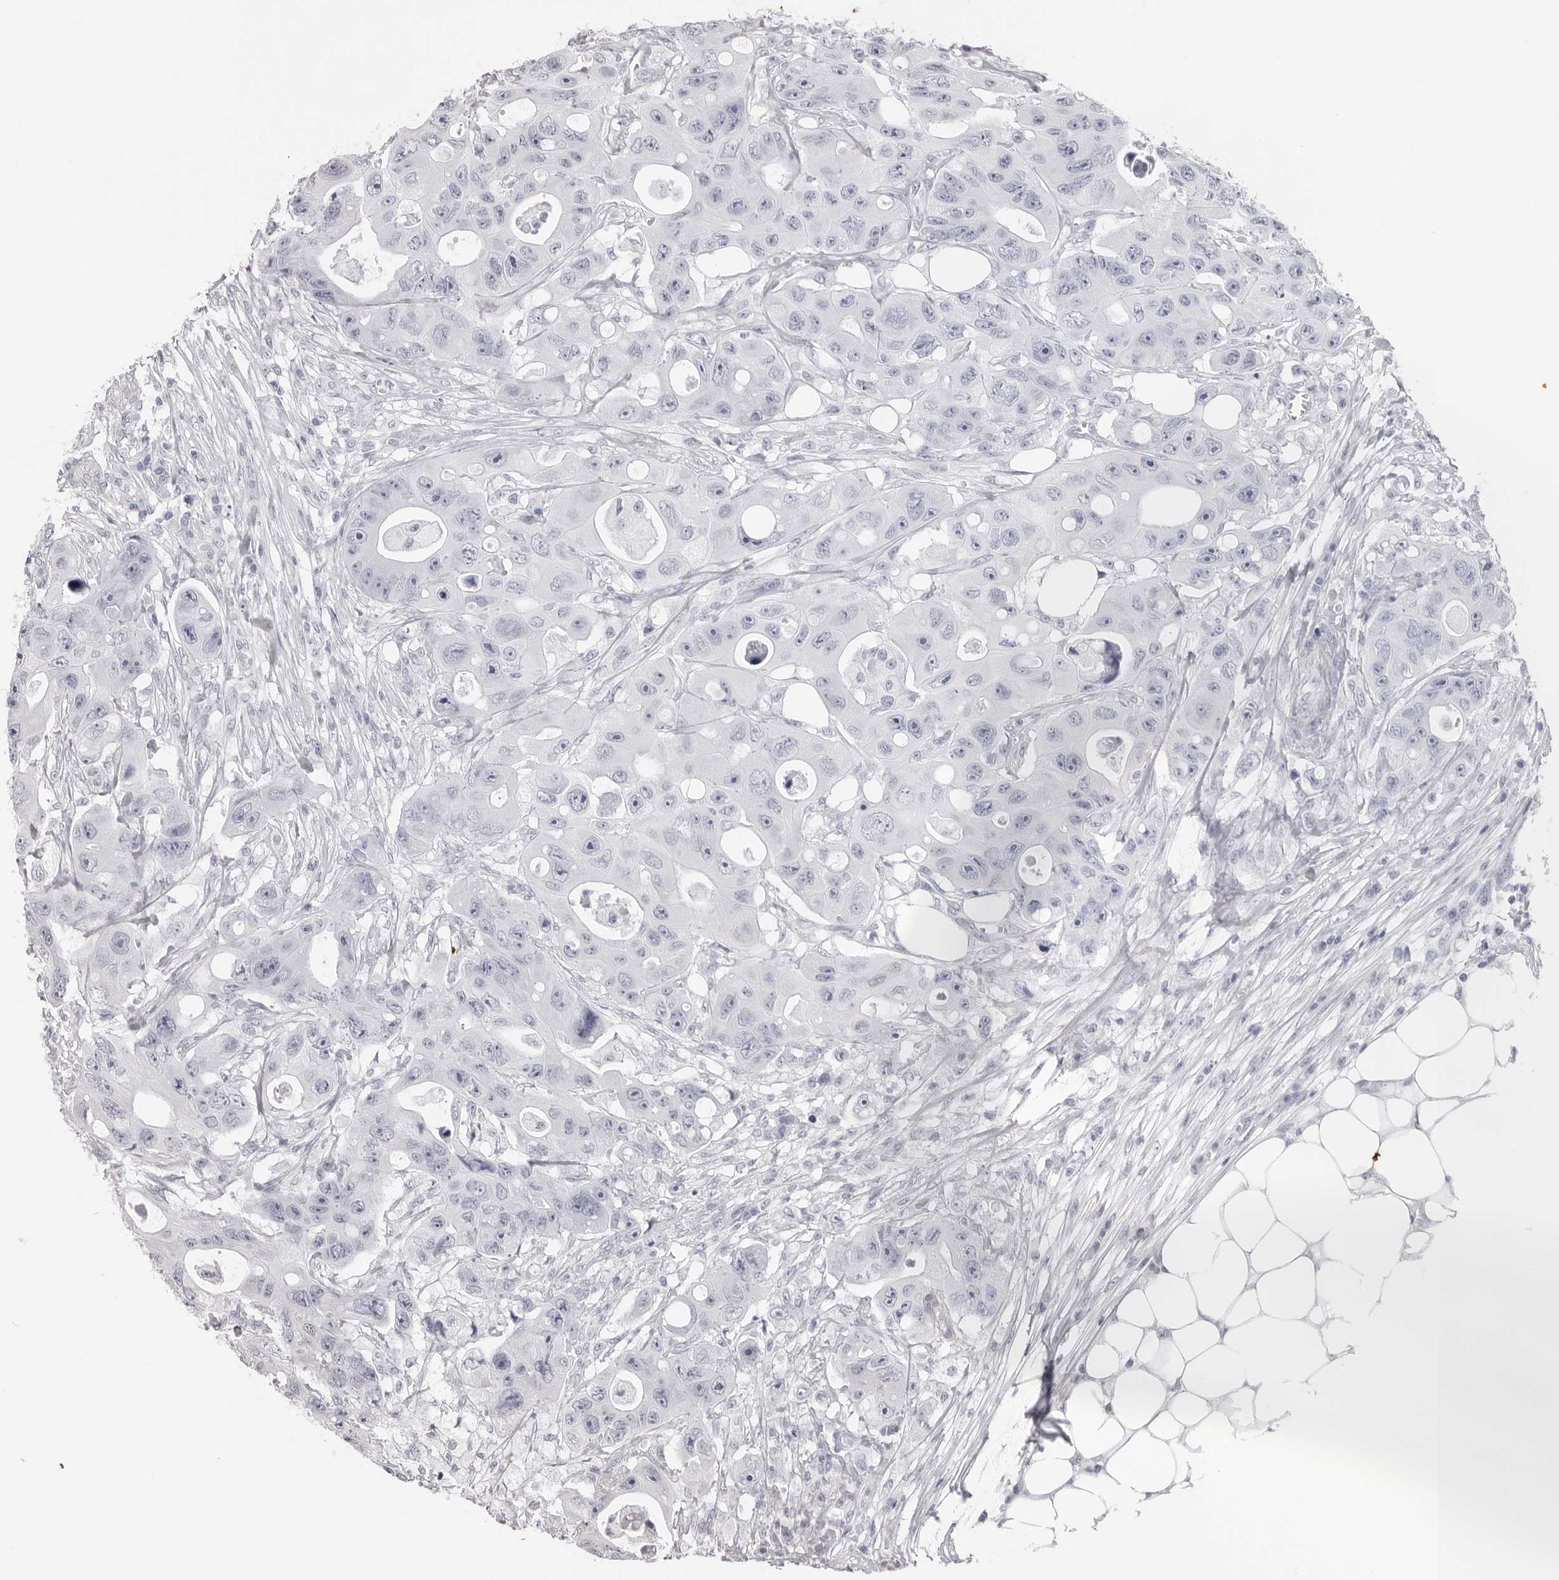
{"staining": {"intensity": "negative", "quantity": "none", "location": "none"}, "tissue": "colorectal cancer", "cell_type": "Tumor cells", "image_type": "cancer", "snomed": [{"axis": "morphology", "description": "Adenocarcinoma, NOS"}, {"axis": "topography", "description": "Colon"}], "caption": "Micrograph shows no protein positivity in tumor cells of adenocarcinoma (colorectal) tissue. (Brightfield microscopy of DAB (3,3'-diaminobenzidine) immunohistochemistry (IHC) at high magnification).", "gene": "SRGAP2", "patient": {"sex": "female", "age": 46}}